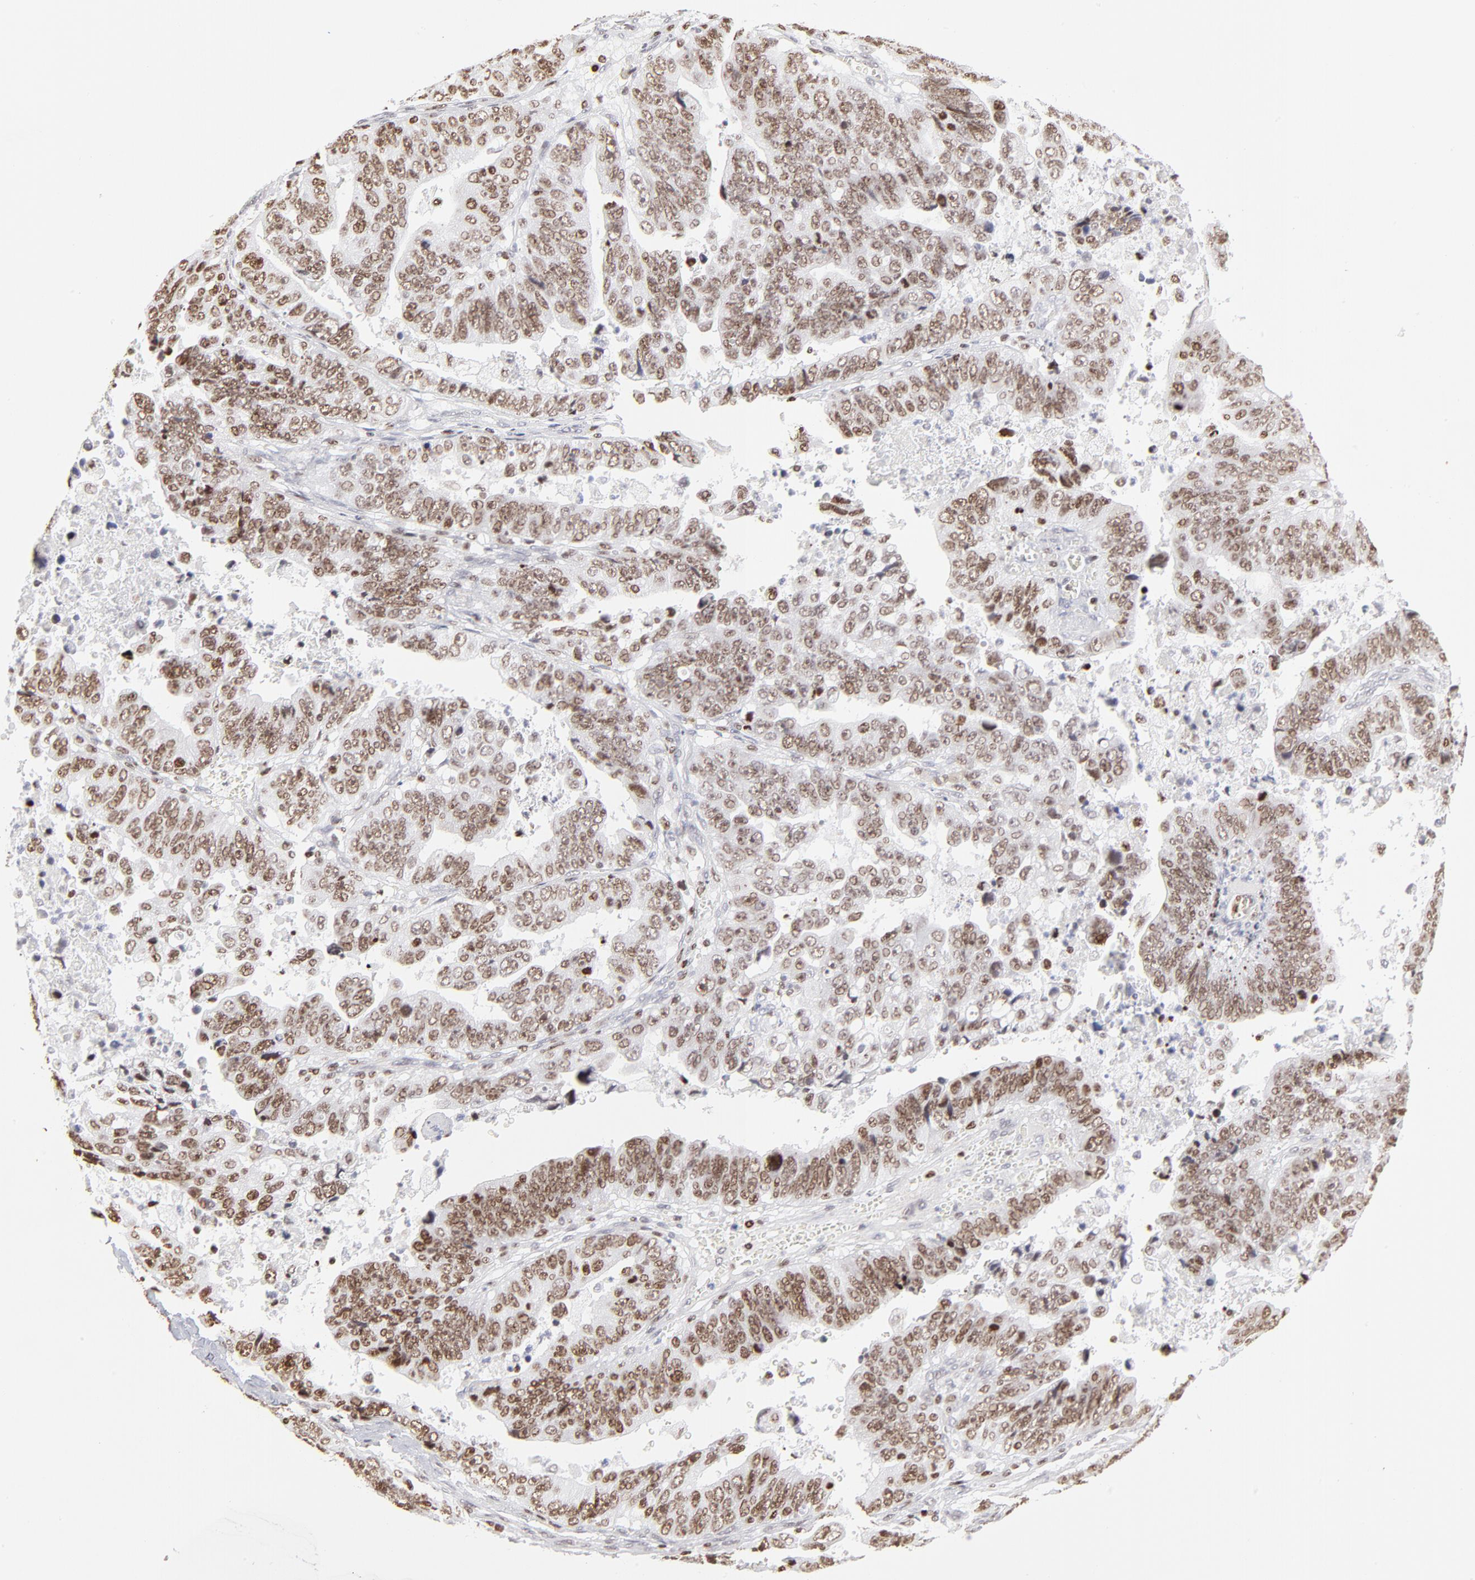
{"staining": {"intensity": "strong", "quantity": ">75%", "location": "nuclear"}, "tissue": "stomach cancer", "cell_type": "Tumor cells", "image_type": "cancer", "snomed": [{"axis": "morphology", "description": "Adenocarcinoma, NOS"}, {"axis": "topography", "description": "Stomach, upper"}], "caption": "Stomach cancer (adenocarcinoma) stained with a brown dye displays strong nuclear positive expression in approximately >75% of tumor cells.", "gene": "PARP1", "patient": {"sex": "female", "age": 50}}